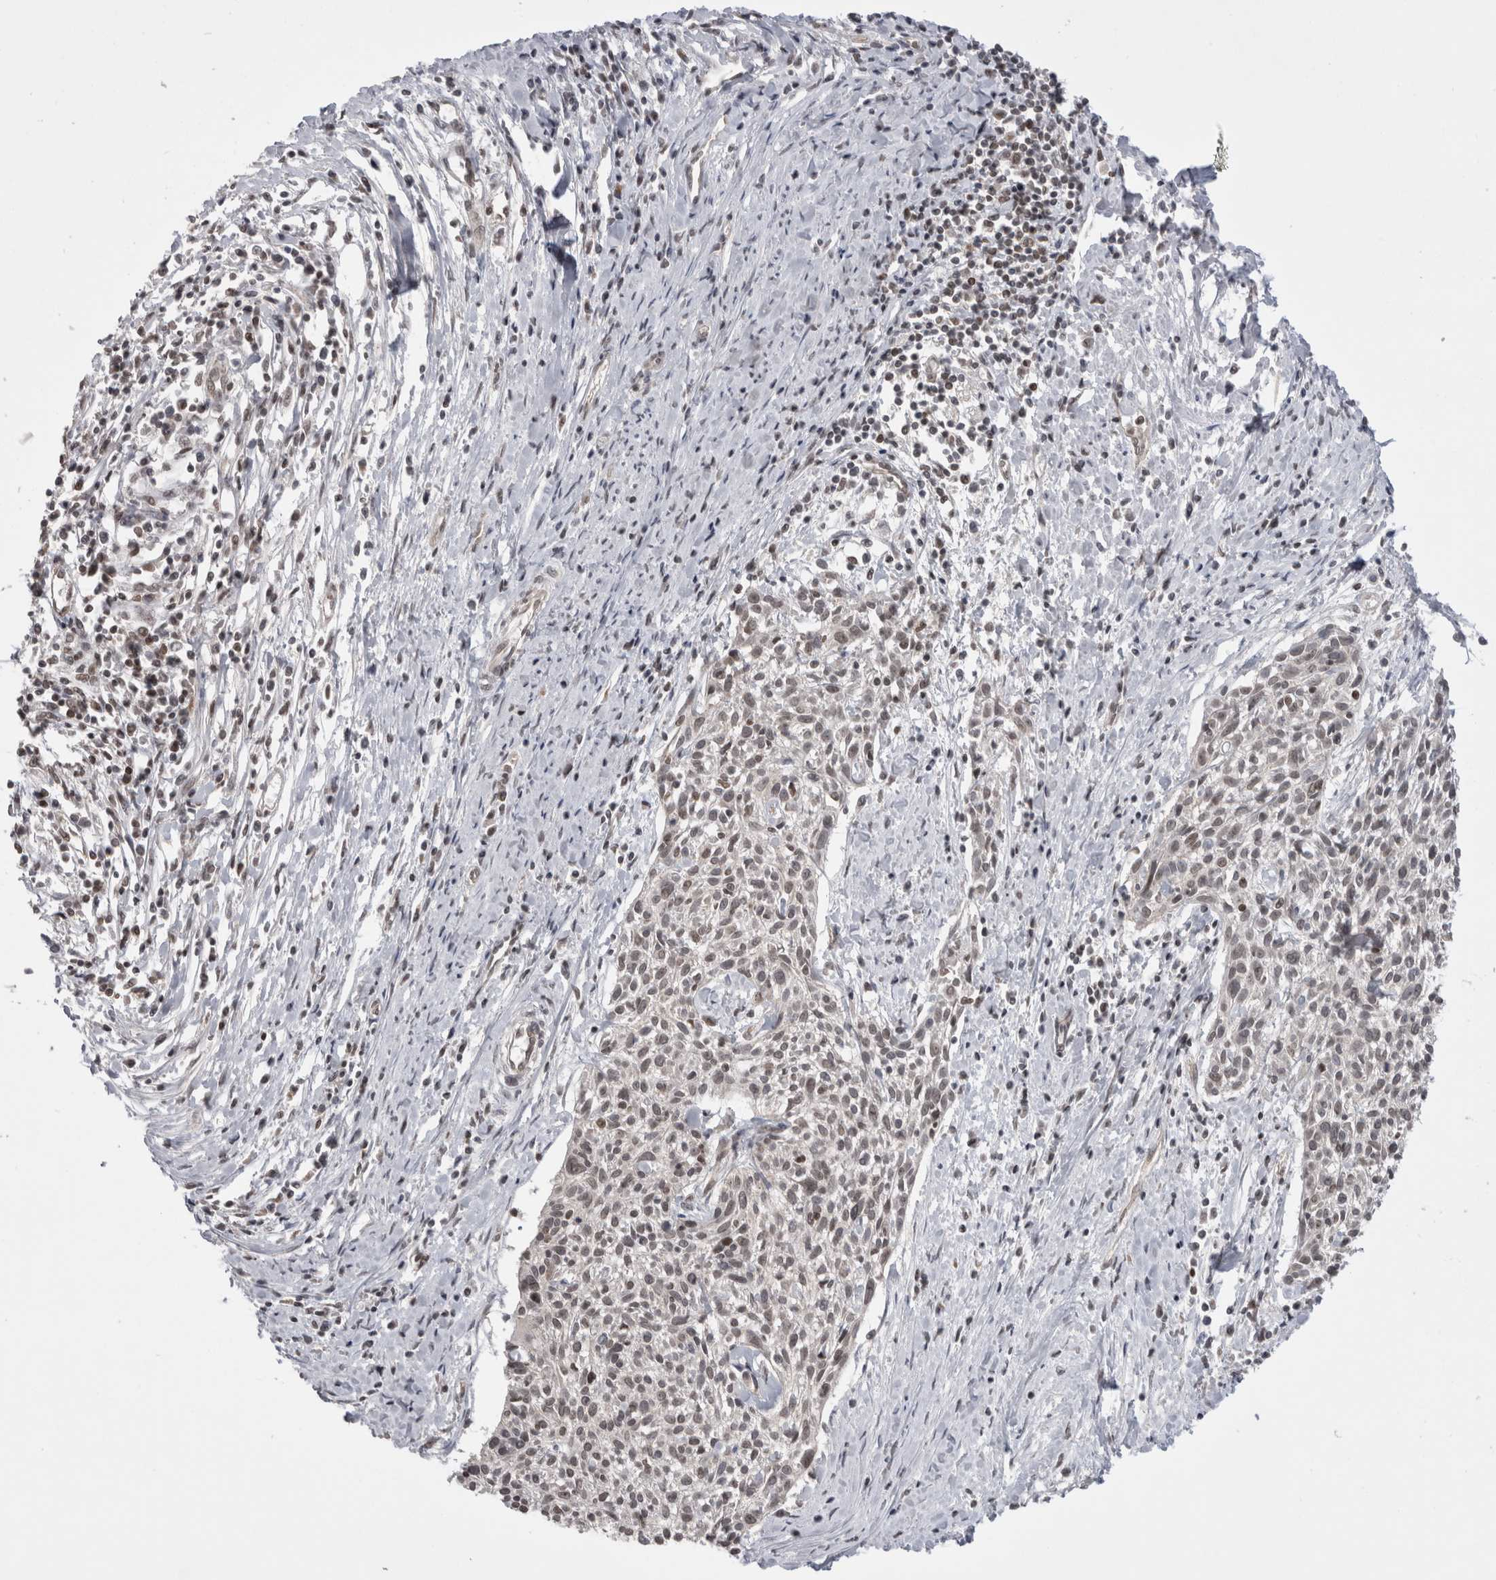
{"staining": {"intensity": "weak", "quantity": ">75%", "location": "nuclear"}, "tissue": "cervical cancer", "cell_type": "Tumor cells", "image_type": "cancer", "snomed": [{"axis": "morphology", "description": "Squamous cell carcinoma, NOS"}, {"axis": "topography", "description": "Cervix"}], "caption": "Cervical cancer stained for a protein displays weak nuclear positivity in tumor cells. (DAB IHC, brown staining for protein, blue staining for nuclei).", "gene": "ZNF341", "patient": {"sex": "female", "age": 51}}